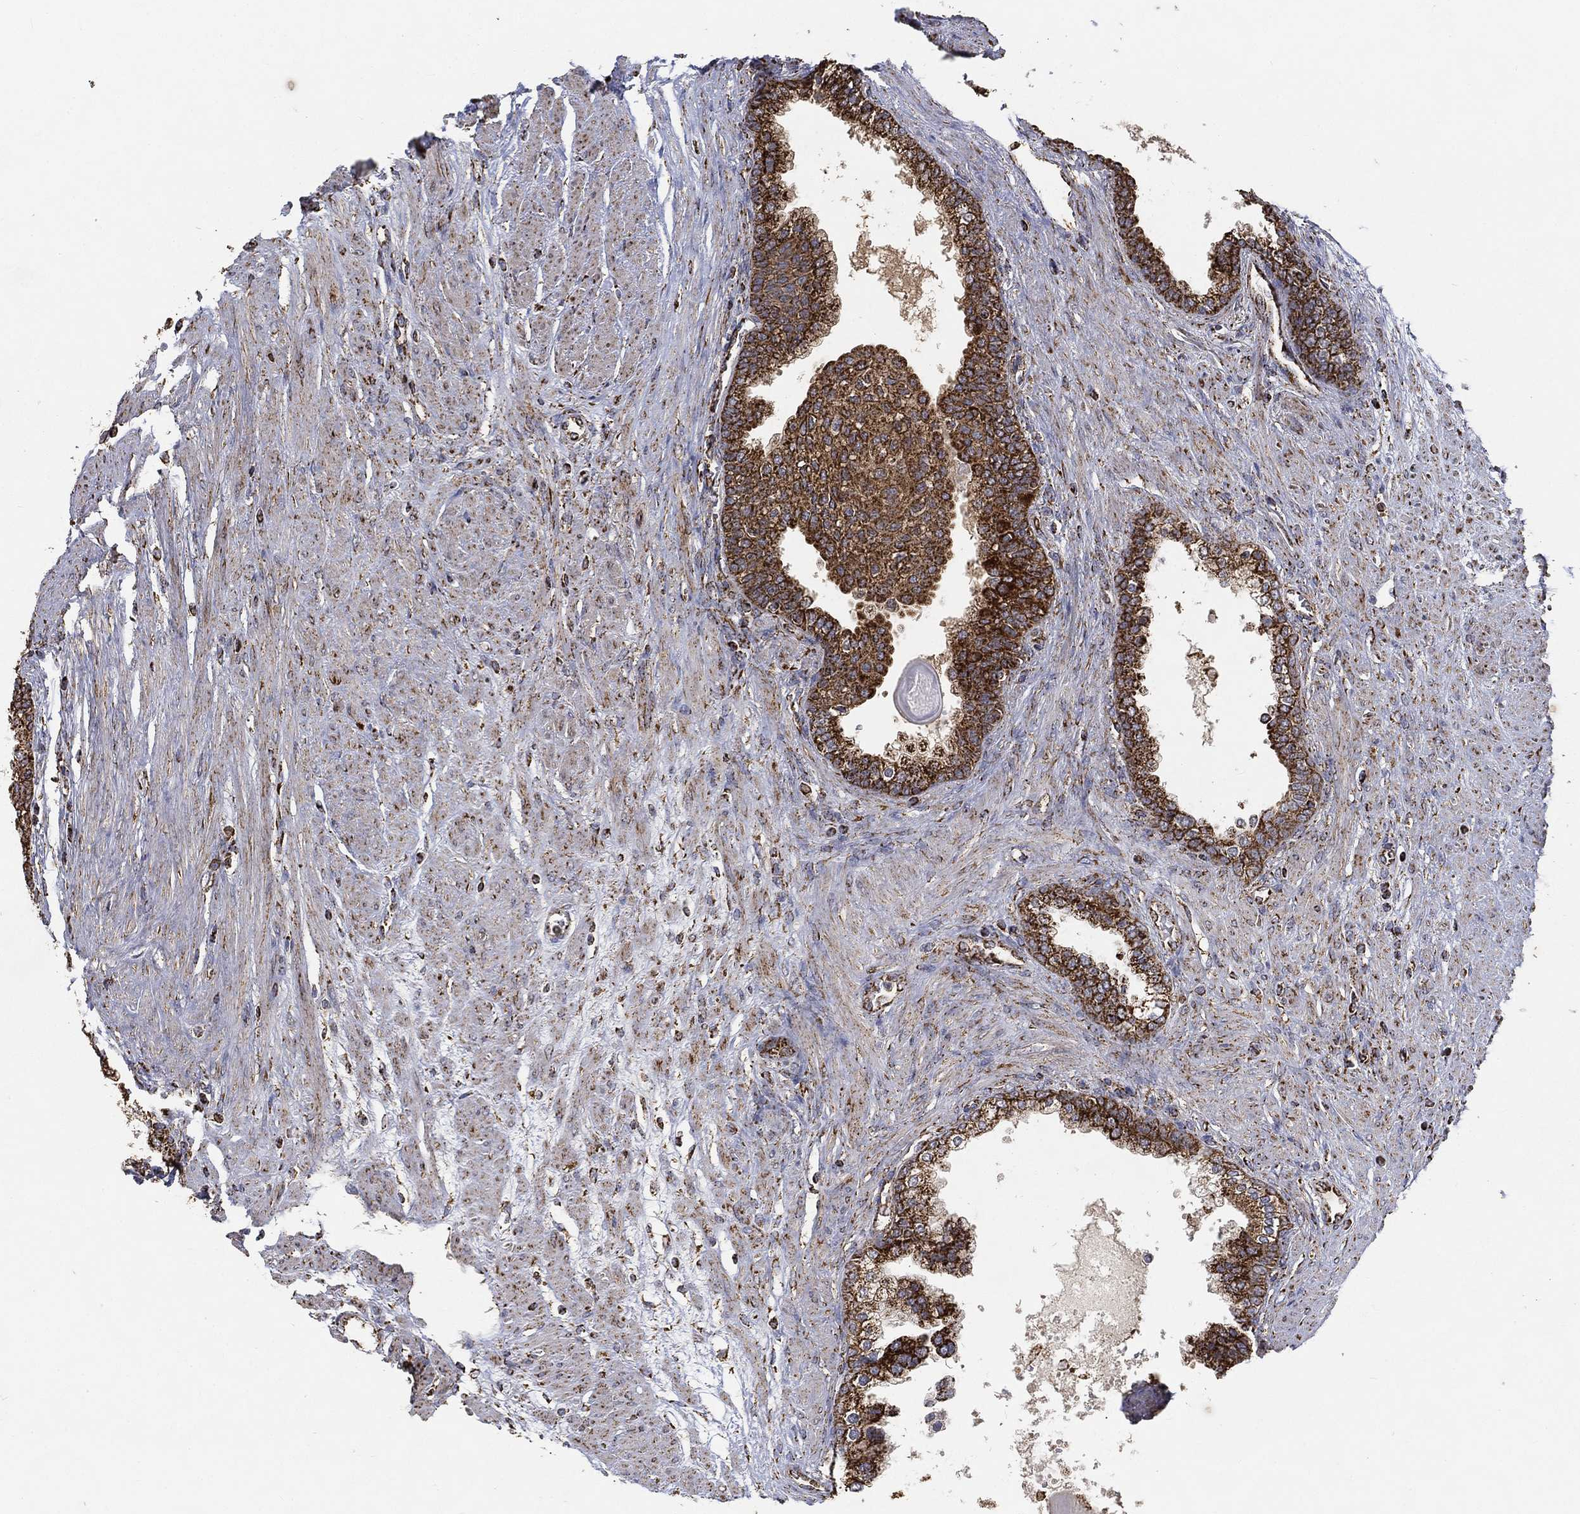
{"staining": {"intensity": "strong", "quantity": ">75%", "location": "cytoplasmic/membranous"}, "tissue": "prostate cancer", "cell_type": "Tumor cells", "image_type": "cancer", "snomed": [{"axis": "morphology", "description": "Adenocarcinoma, NOS"}, {"axis": "topography", "description": "Prostate and seminal vesicle, NOS"}, {"axis": "topography", "description": "Prostate"}], "caption": "IHC micrograph of prostate cancer stained for a protein (brown), which shows high levels of strong cytoplasmic/membranous positivity in approximately >75% of tumor cells.", "gene": "SLC38A7", "patient": {"sex": "male", "age": 62}}